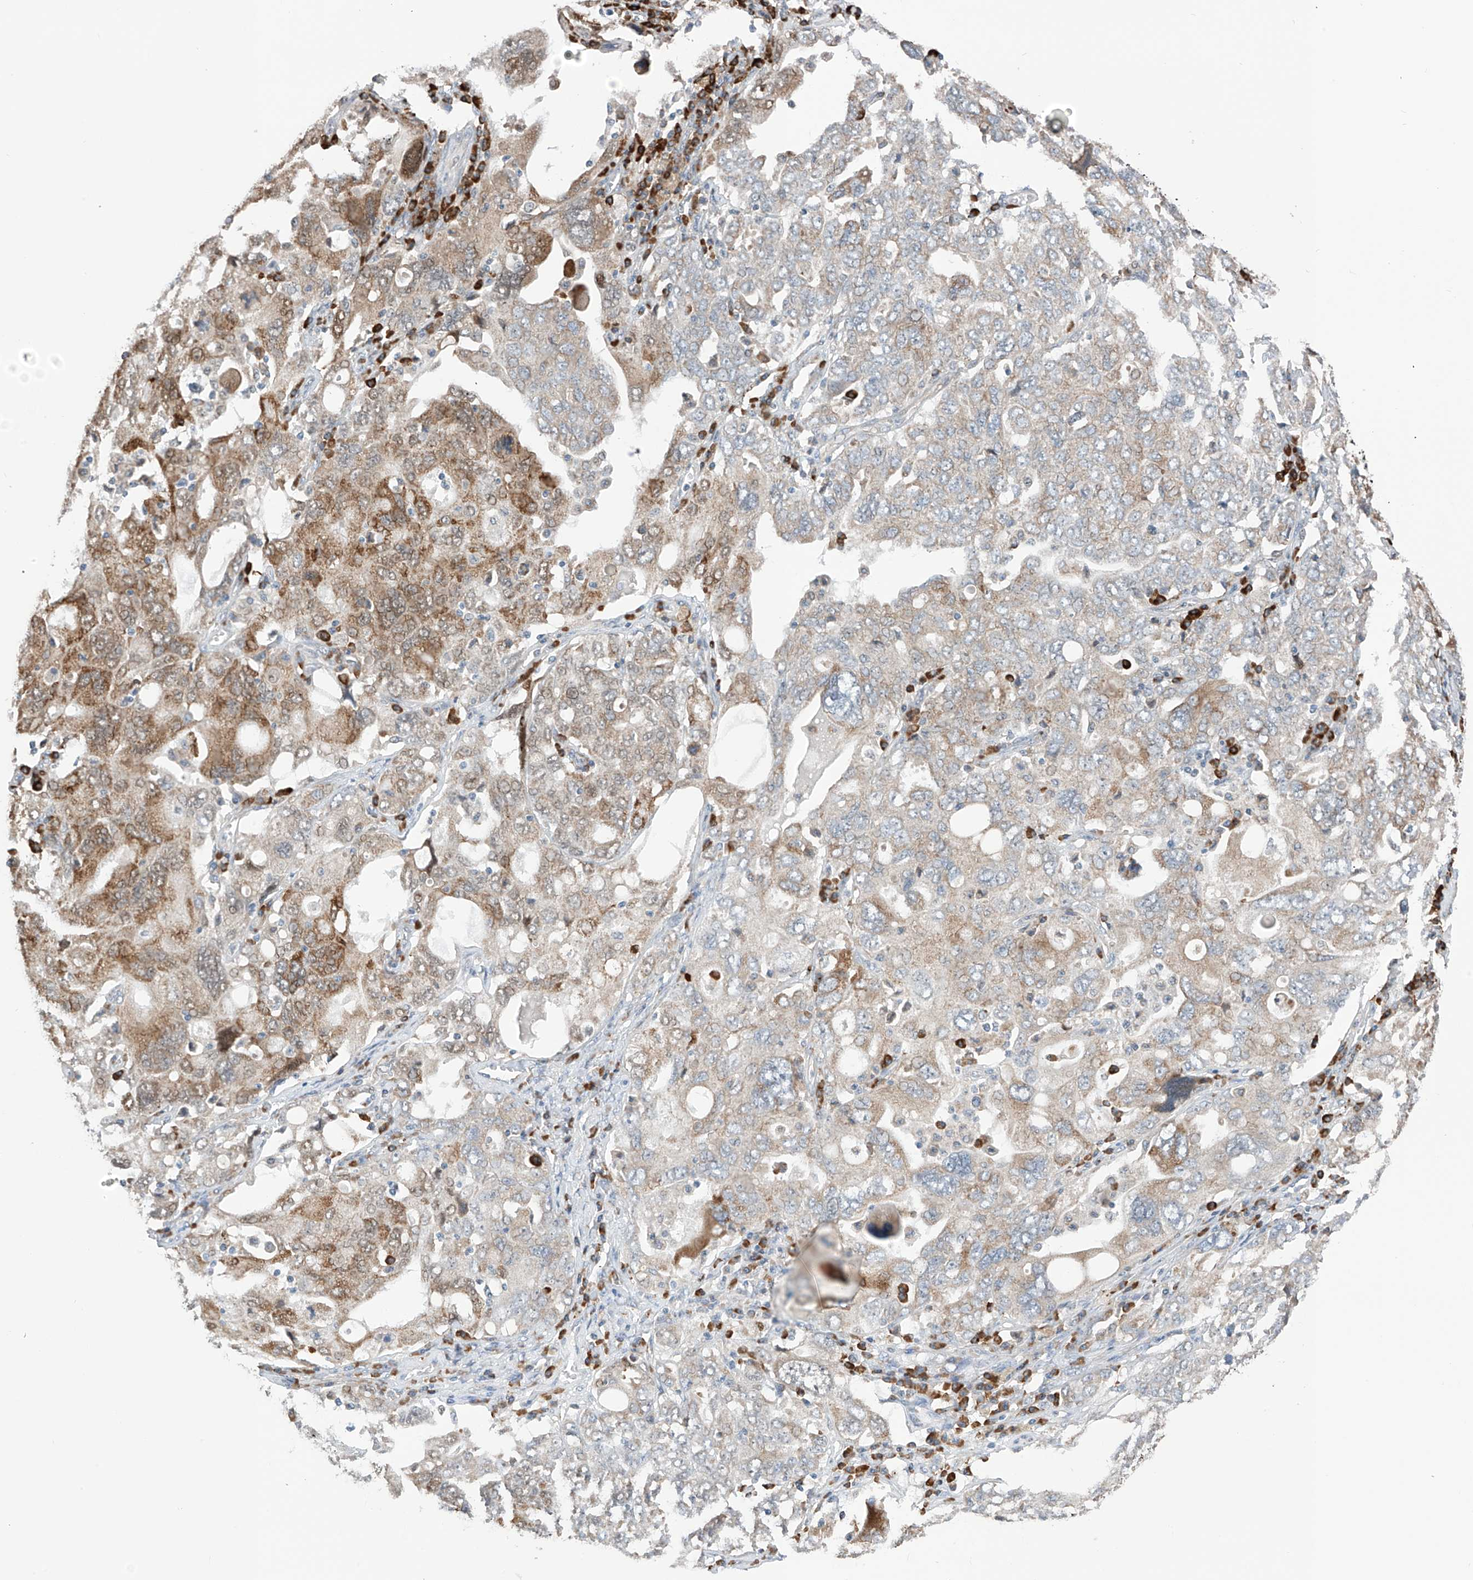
{"staining": {"intensity": "moderate", "quantity": "<25%", "location": "cytoplasmic/membranous"}, "tissue": "ovarian cancer", "cell_type": "Tumor cells", "image_type": "cancer", "snomed": [{"axis": "morphology", "description": "Carcinoma, endometroid"}, {"axis": "topography", "description": "Ovary"}], "caption": "Moderate cytoplasmic/membranous expression for a protein is seen in approximately <25% of tumor cells of endometroid carcinoma (ovarian) using IHC.", "gene": "REC8", "patient": {"sex": "female", "age": 62}}